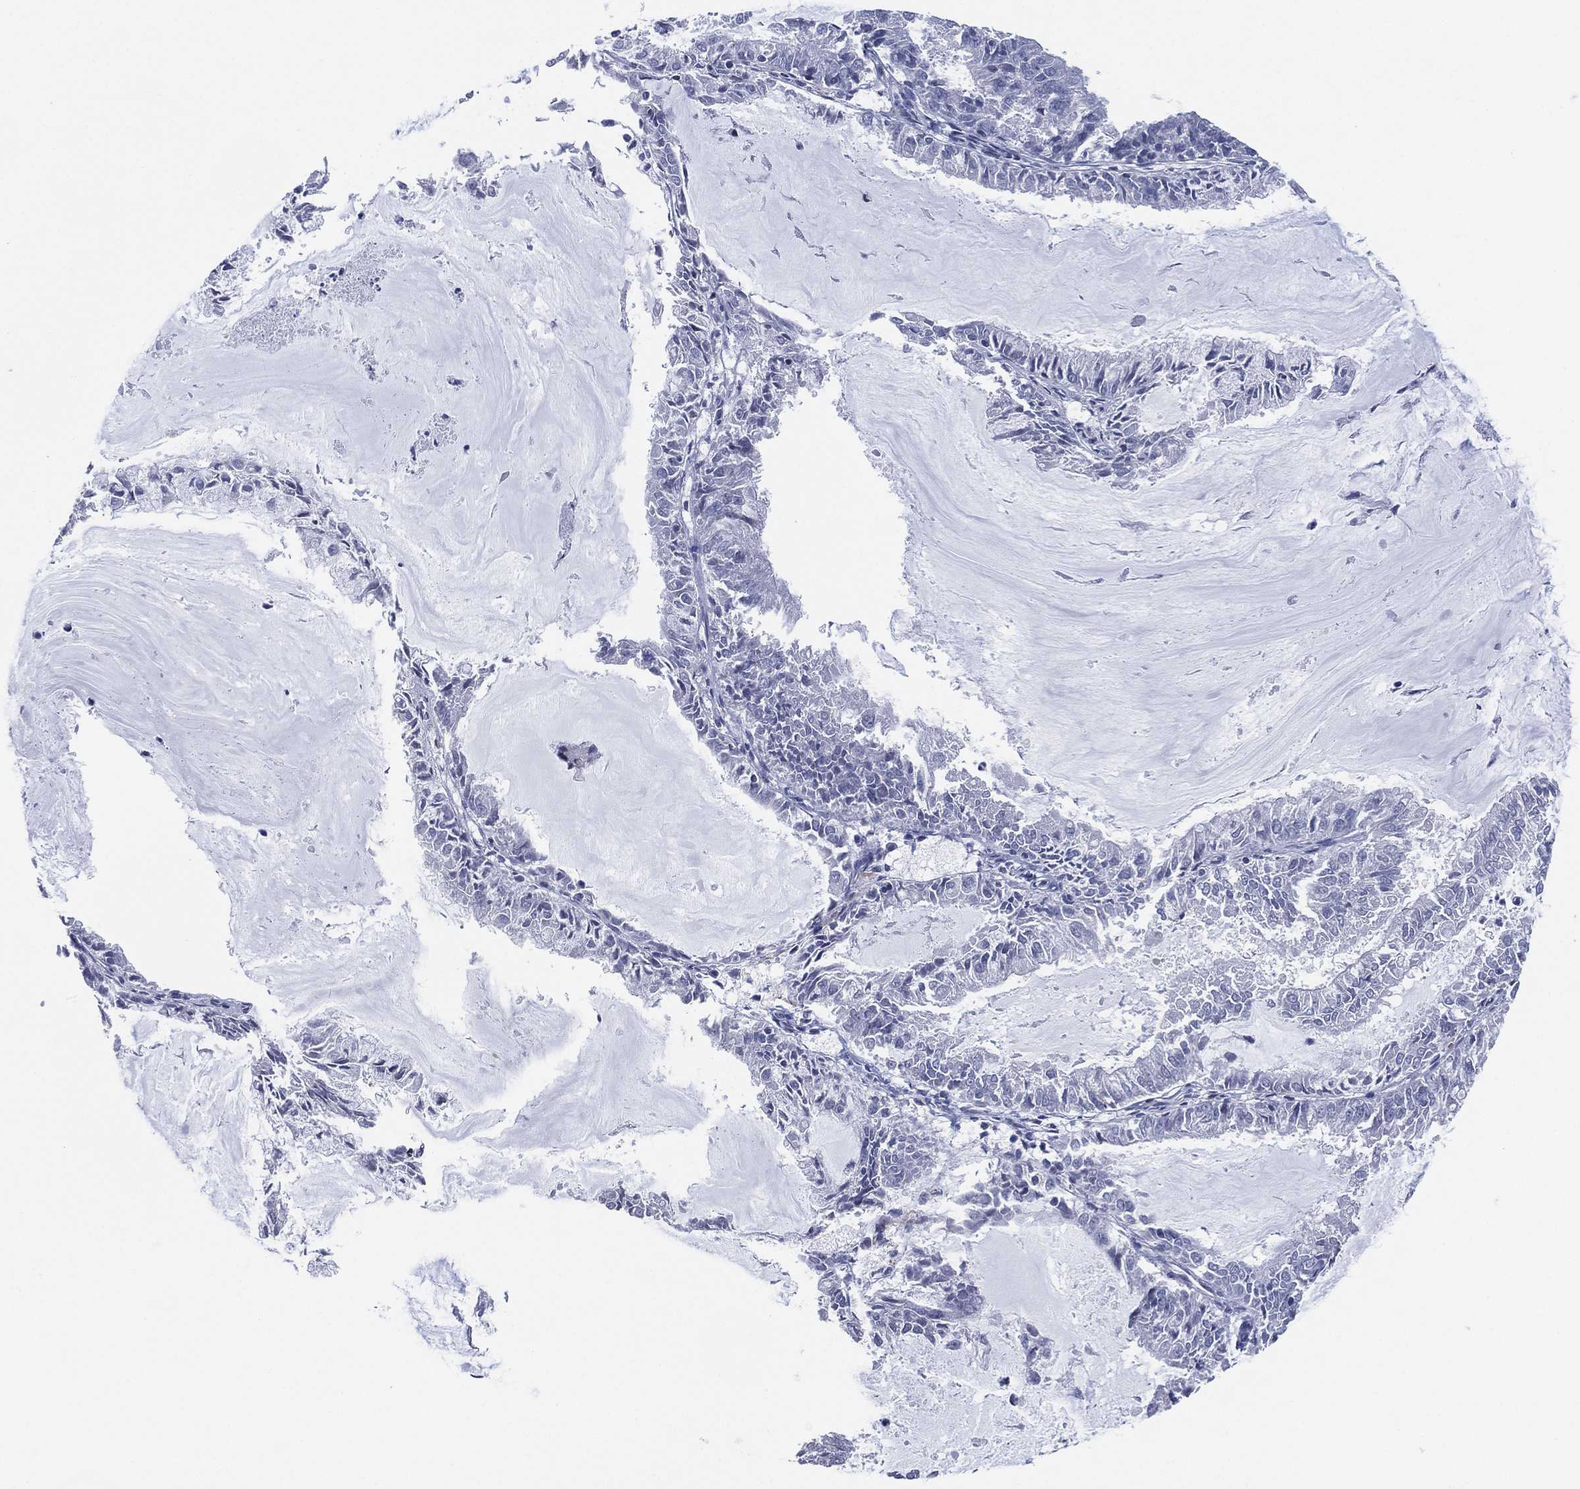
{"staining": {"intensity": "negative", "quantity": "none", "location": "none"}, "tissue": "endometrial cancer", "cell_type": "Tumor cells", "image_type": "cancer", "snomed": [{"axis": "morphology", "description": "Adenocarcinoma, NOS"}, {"axis": "topography", "description": "Endometrium"}], "caption": "Immunohistochemical staining of endometrial cancer (adenocarcinoma) displays no significant staining in tumor cells.", "gene": "CFTR", "patient": {"sex": "female", "age": 57}}